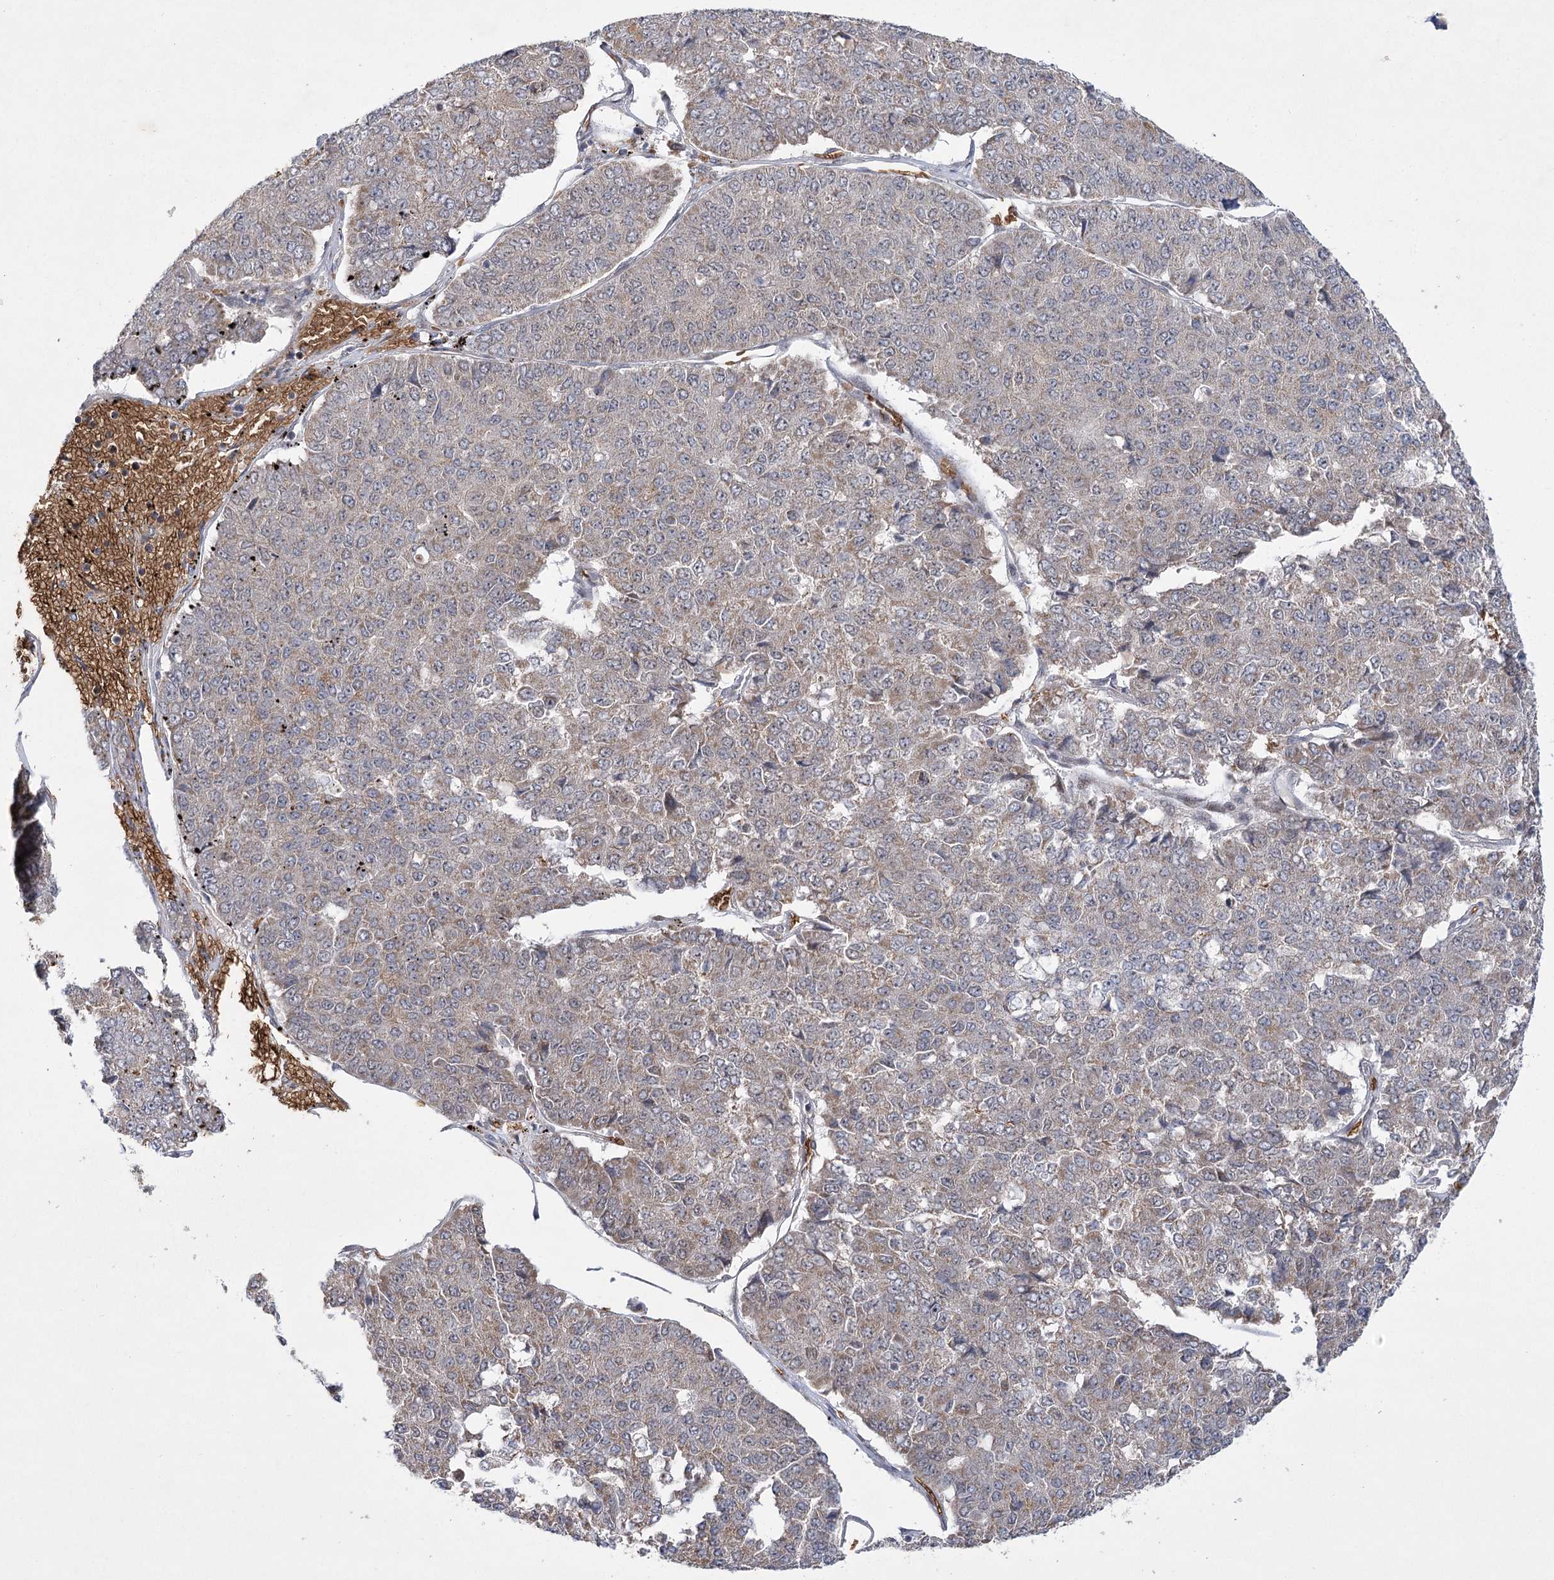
{"staining": {"intensity": "weak", "quantity": "25%-75%", "location": "cytoplasmic/membranous"}, "tissue": "pancreatic cancer", "cell_type": "Tumor cells", "image_type": "cancer", "snomed": [{"axis": "morphology", "description": "Adenocarcinoma, NOS"}, {"axis": "topography", "description": "Pancreas"}], "caption": "Immunohistochemical staining of human adenocarcinoma (pancreatic) displays weak cytoplasmic/membranous protein expression in approximately 25%-75% of tumor cells.", "gene": "NSMCE4A", "patient": {"sex": "male", "age": 50}}